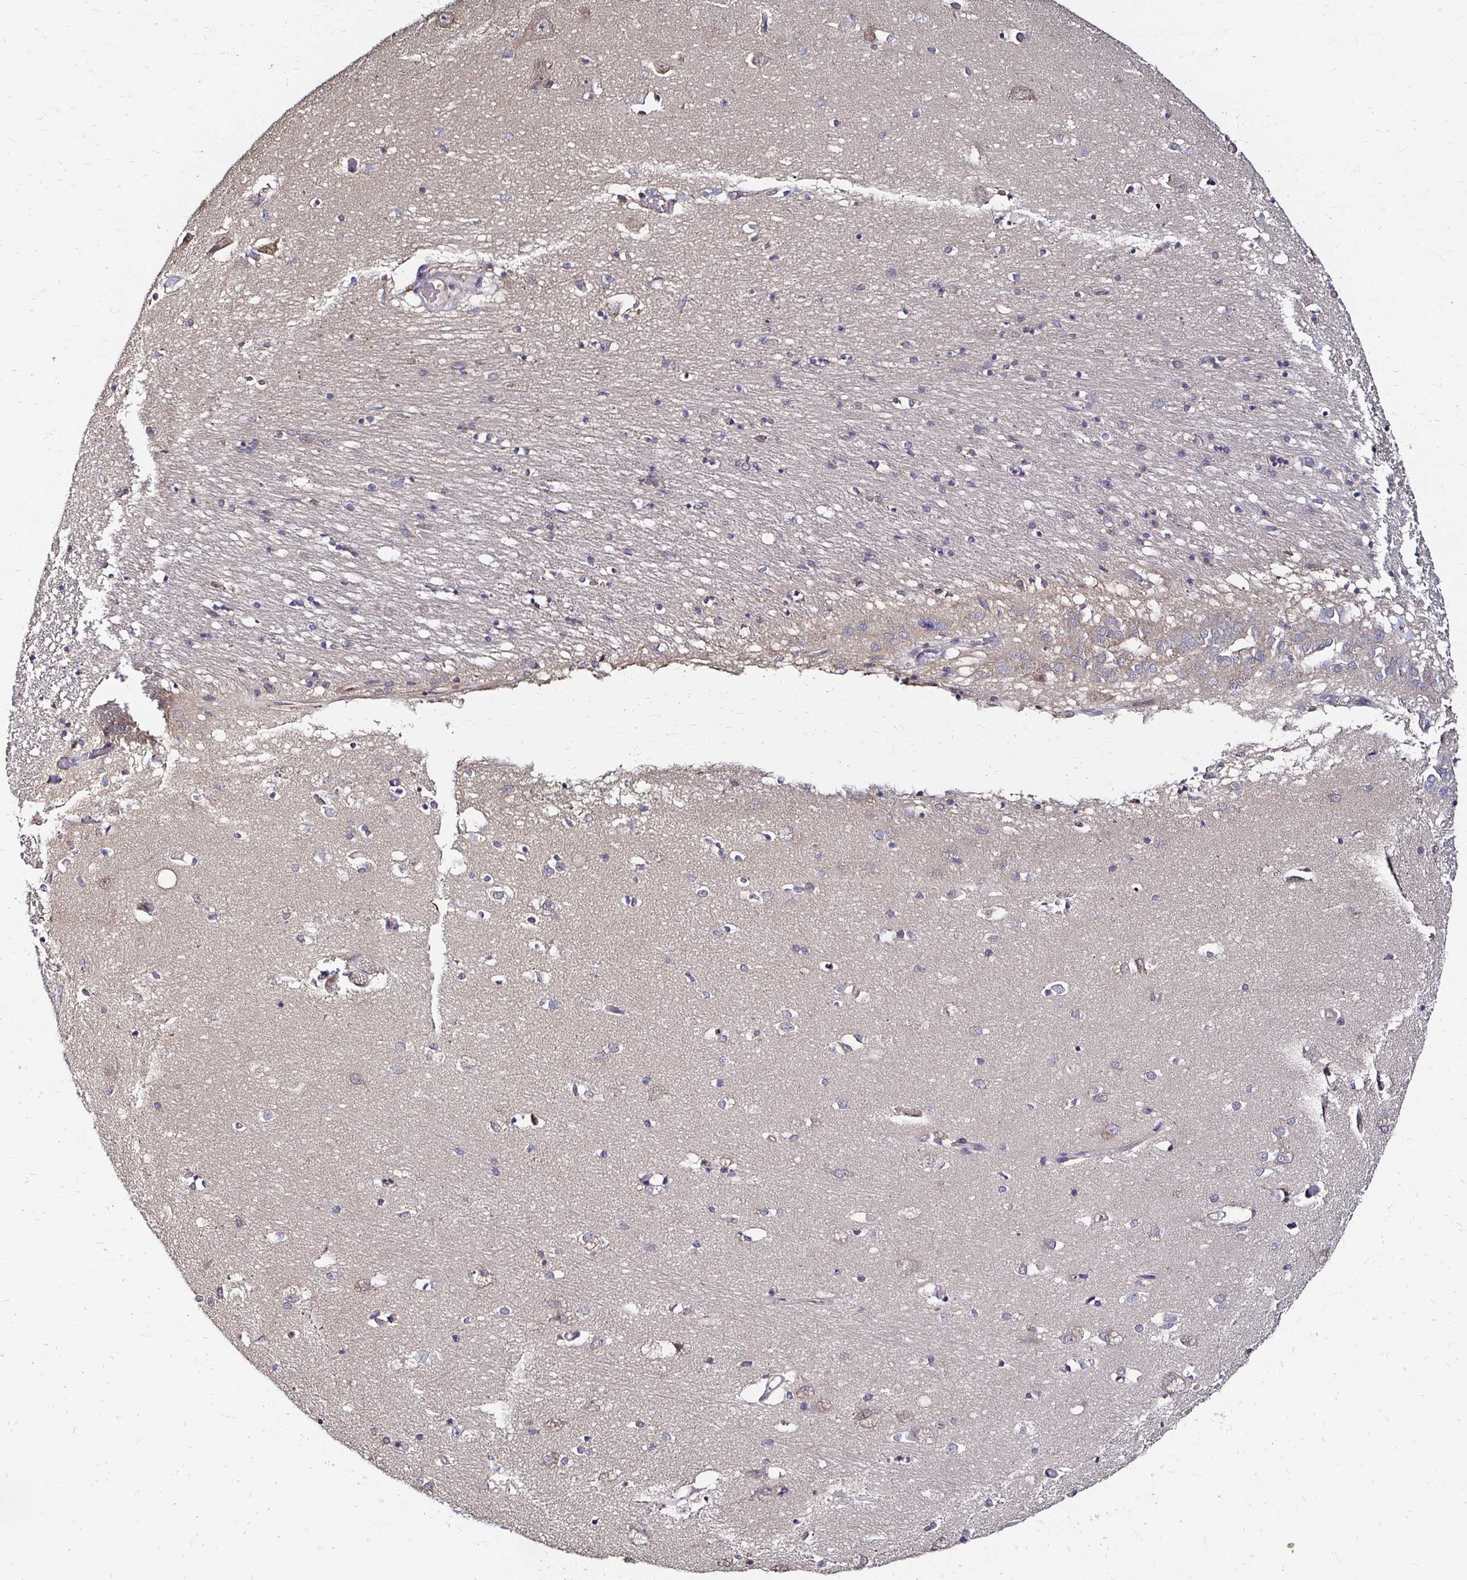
{"staining": {"intensity": "negative", "quantity": "none", "location": "none"}, "tissue": "caudate", "cell_type": "Glial cells", "image_type": "normal", "snomed": [{"axis": "morphology", "description": "Normal tissue, NOS"}, {"axis": "topography", "description": "Lateral ventricle wall"}, {"axis": "topography", "description": "Hippocampus"}], "caption": "This is an immunohistochemistry (IHC) image of unremarkable human caudate. There is no staining in glial cells.", "gene": "TXN", "patient": {"sex": "female", "age": 63}}